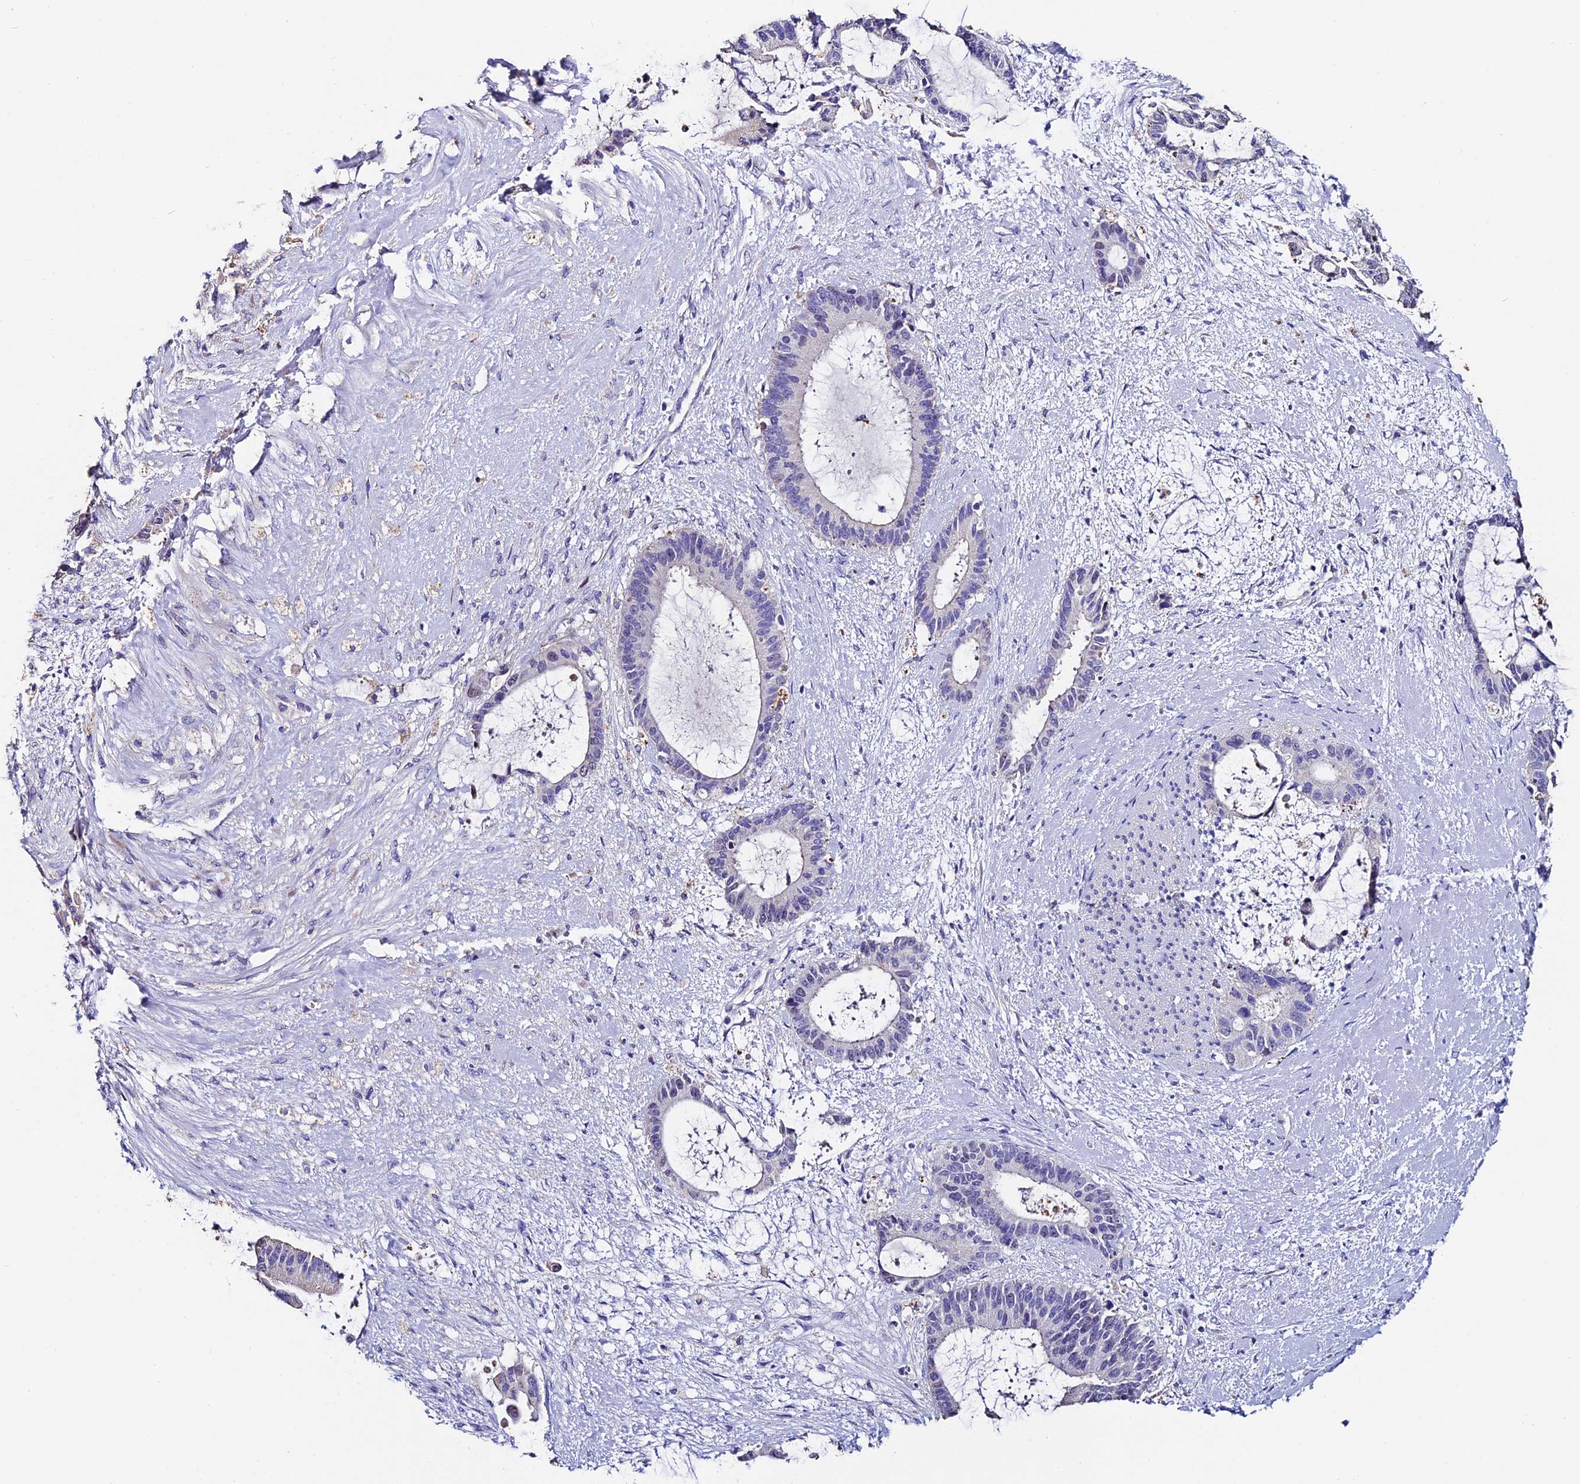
{"staining": {"intensity": "negative", "quantity": "none", "location": "none"}, "tissue": "liver cancer", "cell_type": "Tumor cells", "image_type": "cancer", "snomed": [{"axis": "morphology", "description": "Normal tissue, NOS"}, {"axis": "morphology", "description": "Cholangiocarcinoma"}, {"axis": "topography", "description": "Liver"}, {"axis": "topography", "description": "Peripheral nerve tissue"}], "caption": "High power microscopy image of an immunohistochemistry (IHC) micrograph of cholangiocarcinoma (liver), revealing no significant staining in tumor cells. The staining is performed using DAB (3,3'-diaminobenzidine) brown chromogen with nuclei counter-stained in using hematoxylin.", "gene": "FBXW9", "patient": {"sex": "female", "age": 73}}